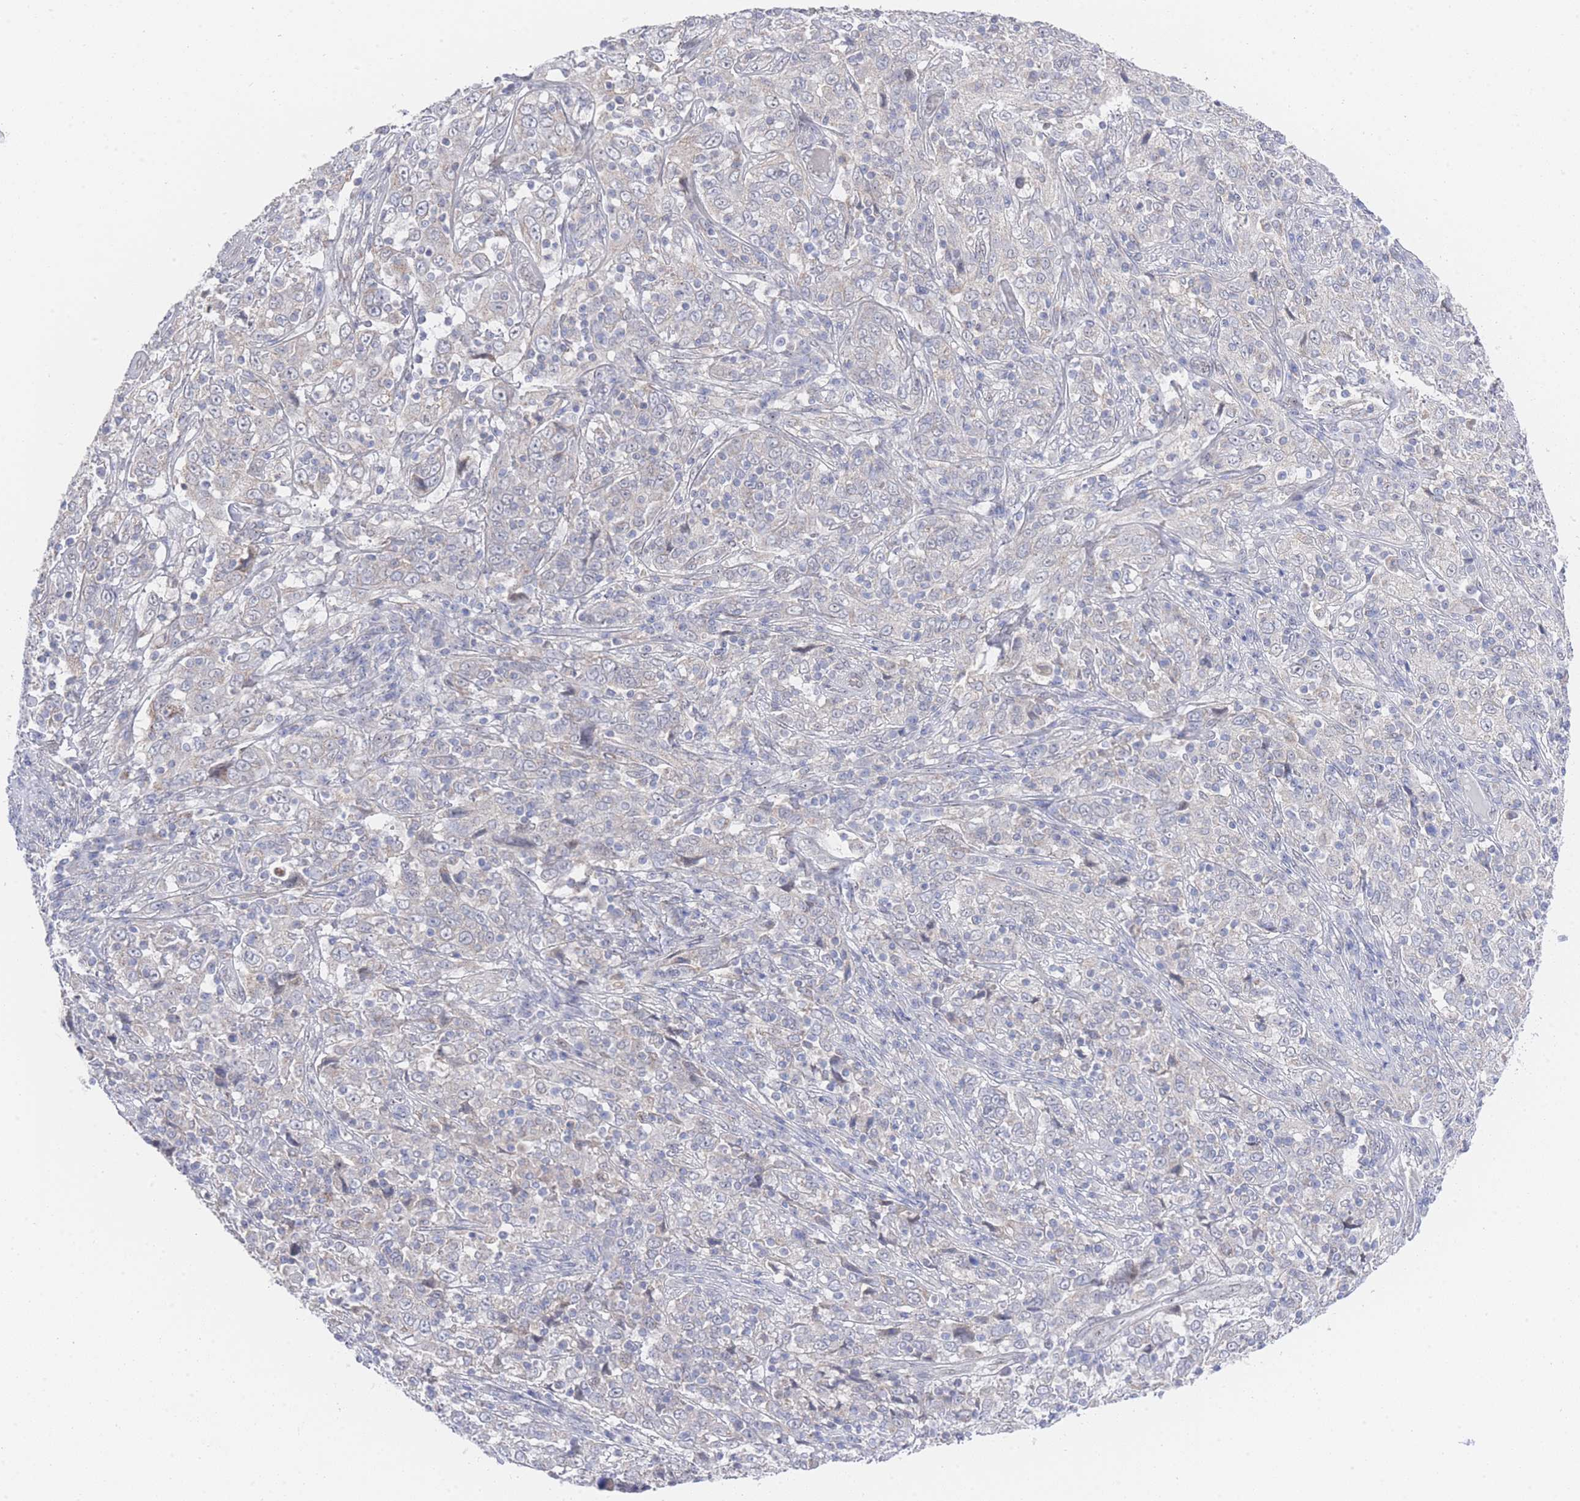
{"staining": {"intensity": "weak", "quantity": "<25%", "location": "cytoplasmic/membranous"}, "tissue": "cervical cancer", "cell_type": "Tumor cells", "image_type": "cancer", "snomed": [{"axis": "morphology", "description": "Squamous cell carcinoma, NOS"}, {"axis": "topography", "description": "Cervix"}], "caption": "This is an IHC micrograph of human cervical cancer. There is no positivity in tumor cells.", "gene": "ZNF142", "patient": {"sex": "female", "age": 46}}